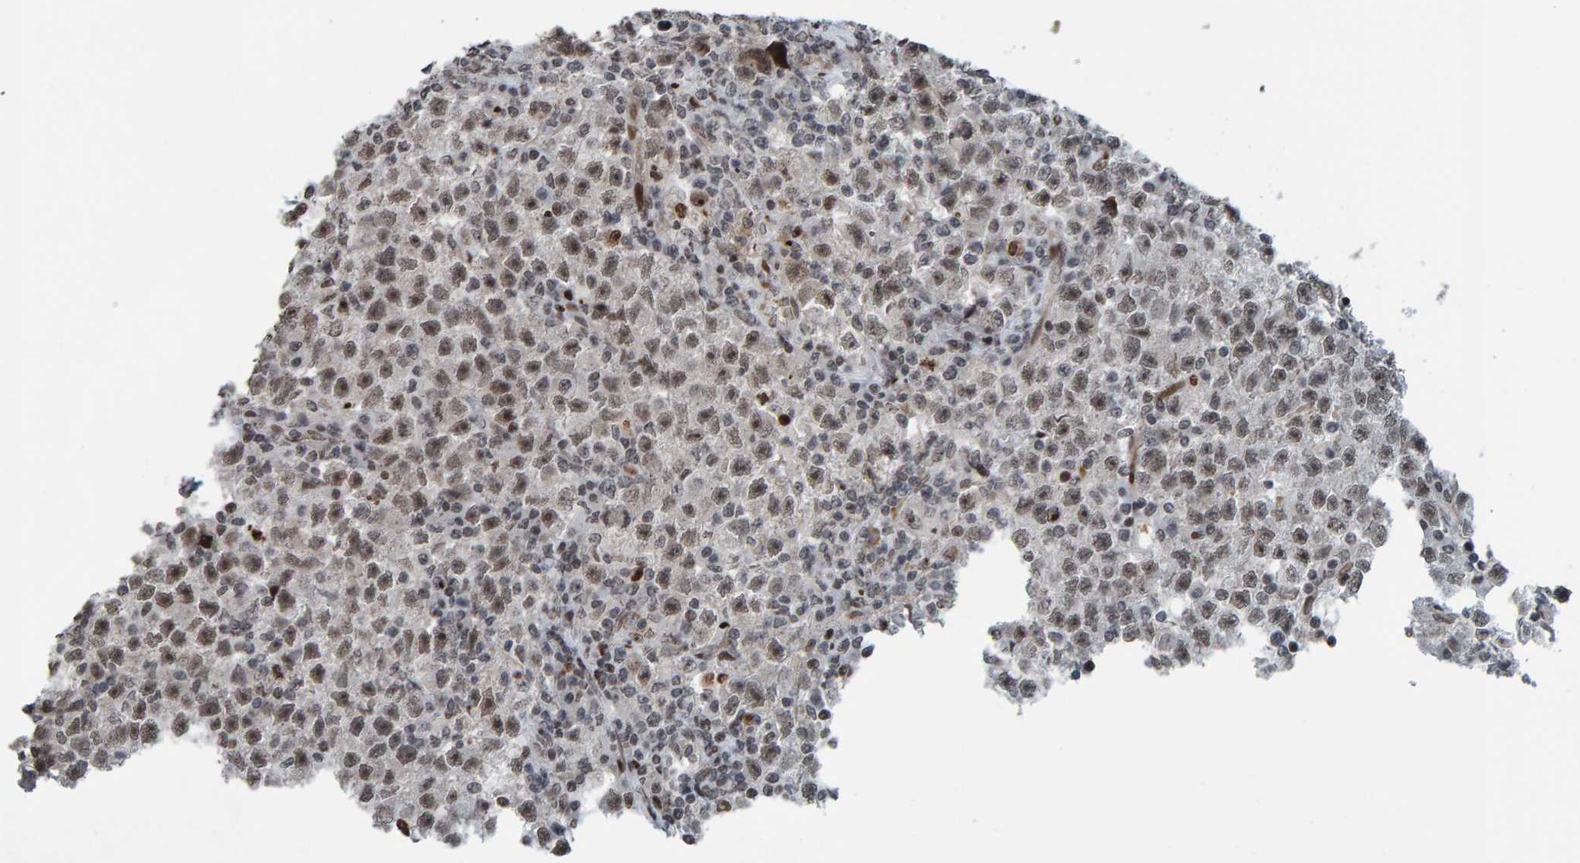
{"staining": {"intensity": "weak", "quantity": ">75%", "location": "nuclear"}, "tissue": "testis cancer", "cell_type": "Tumor cells", "image_type": "cancer", "snomed": [{"axis": "morphology", "description": "Seminoma, NOS"}, {"axis": "topography", "description": "Testis"}], "caption": "Immunohistochemical staining of testis seminoma shows low levels of weak nuclear positivity in approximately >75% of tumor cells.", "gene": "ZNF366", "patient": {"sex": "male", "age": 22}}